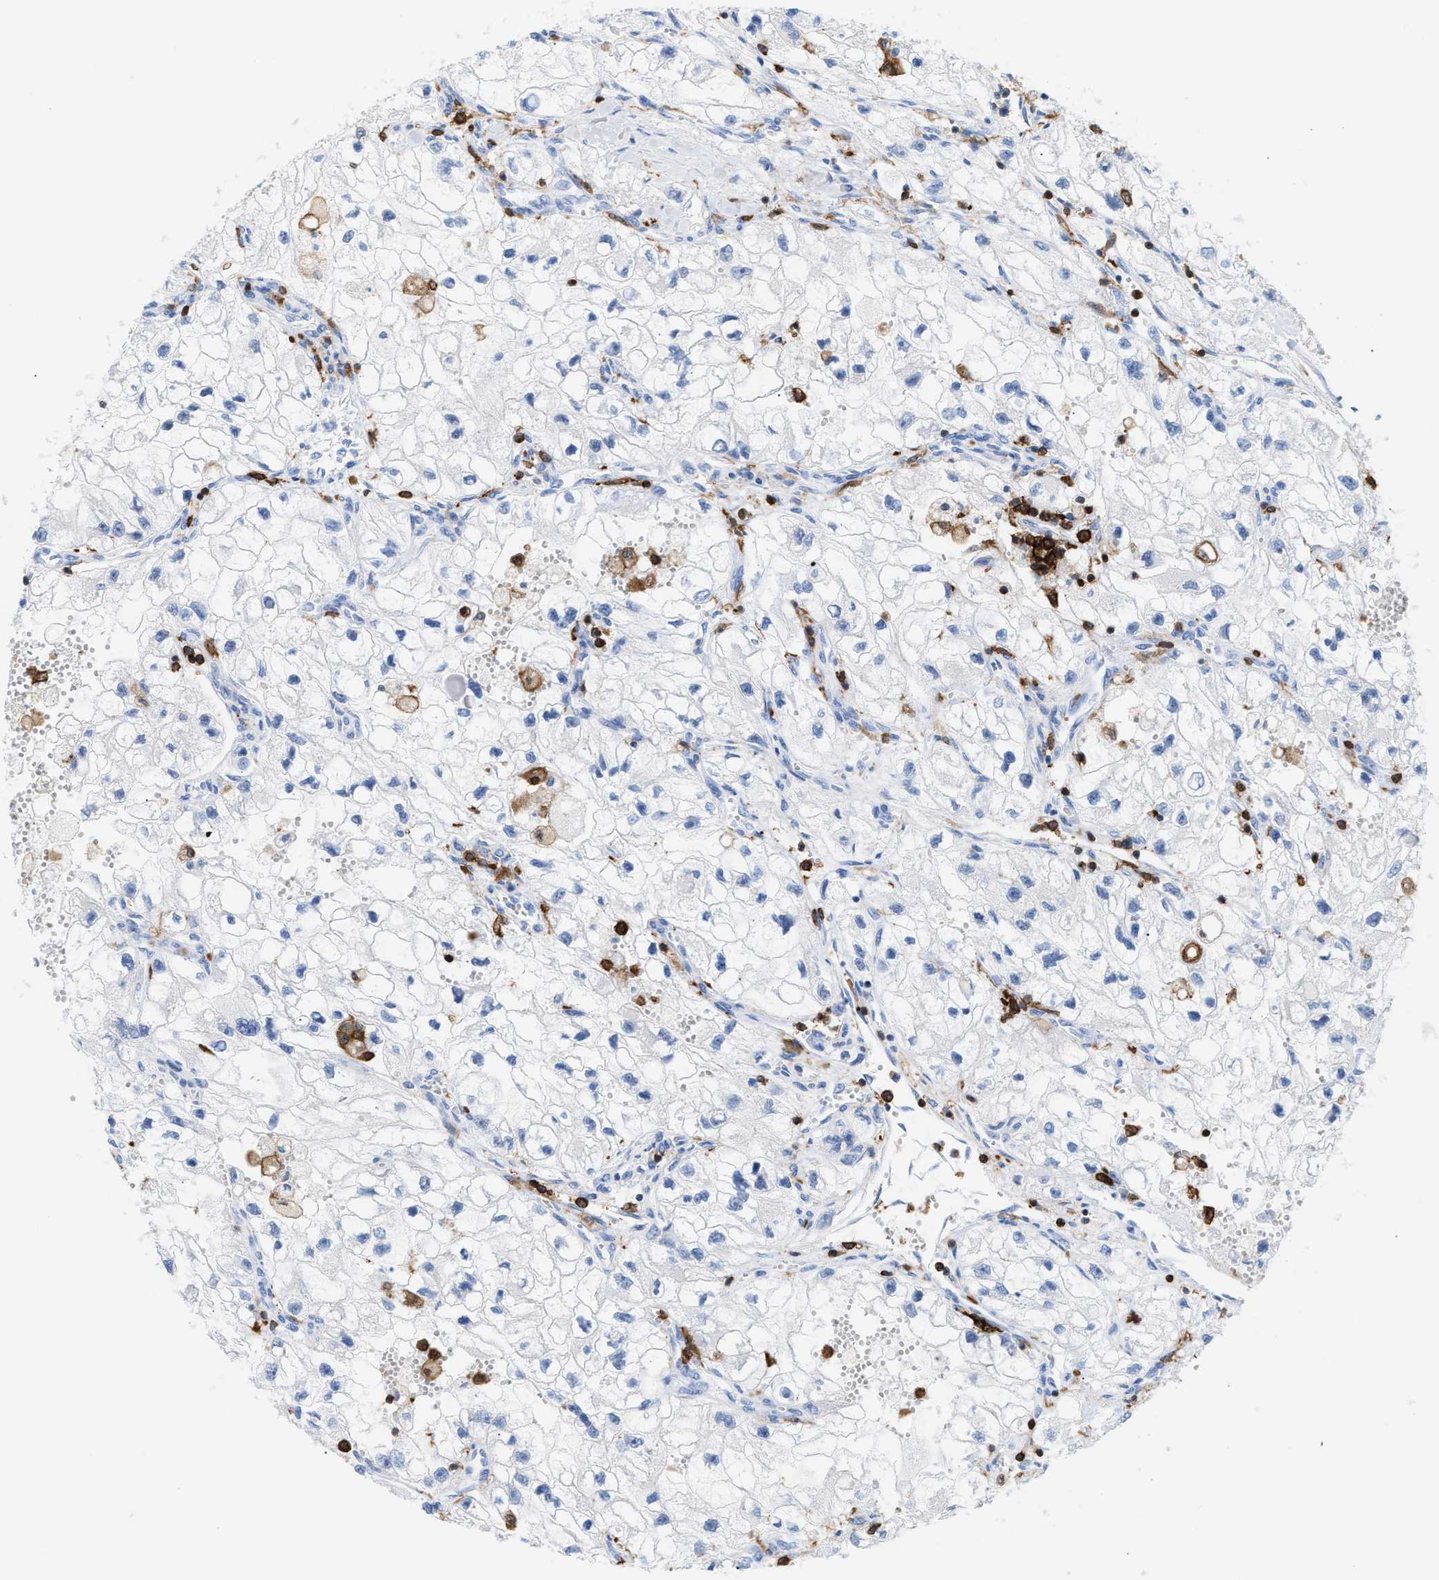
{"staining": {"intensity": "negative", "quantity": "none", "location": "none"}, "tissue": "renal cancer", "cell_type": "Tumor cells", "image_type": "cancer", "snomed": [{"axis": "morphology", "description": "Adenocarcinoma, NOS"}, {"axis": "topography", "description": "Kidney"}], "caption": "DAB (3,3'-diaminobenzidine) immunohistochemical staining of human renal adenocarcinoma displays no significant positivity in tumor cells.", "gene": "LCP1", "patient": {"sex": "female", "age": 70}}